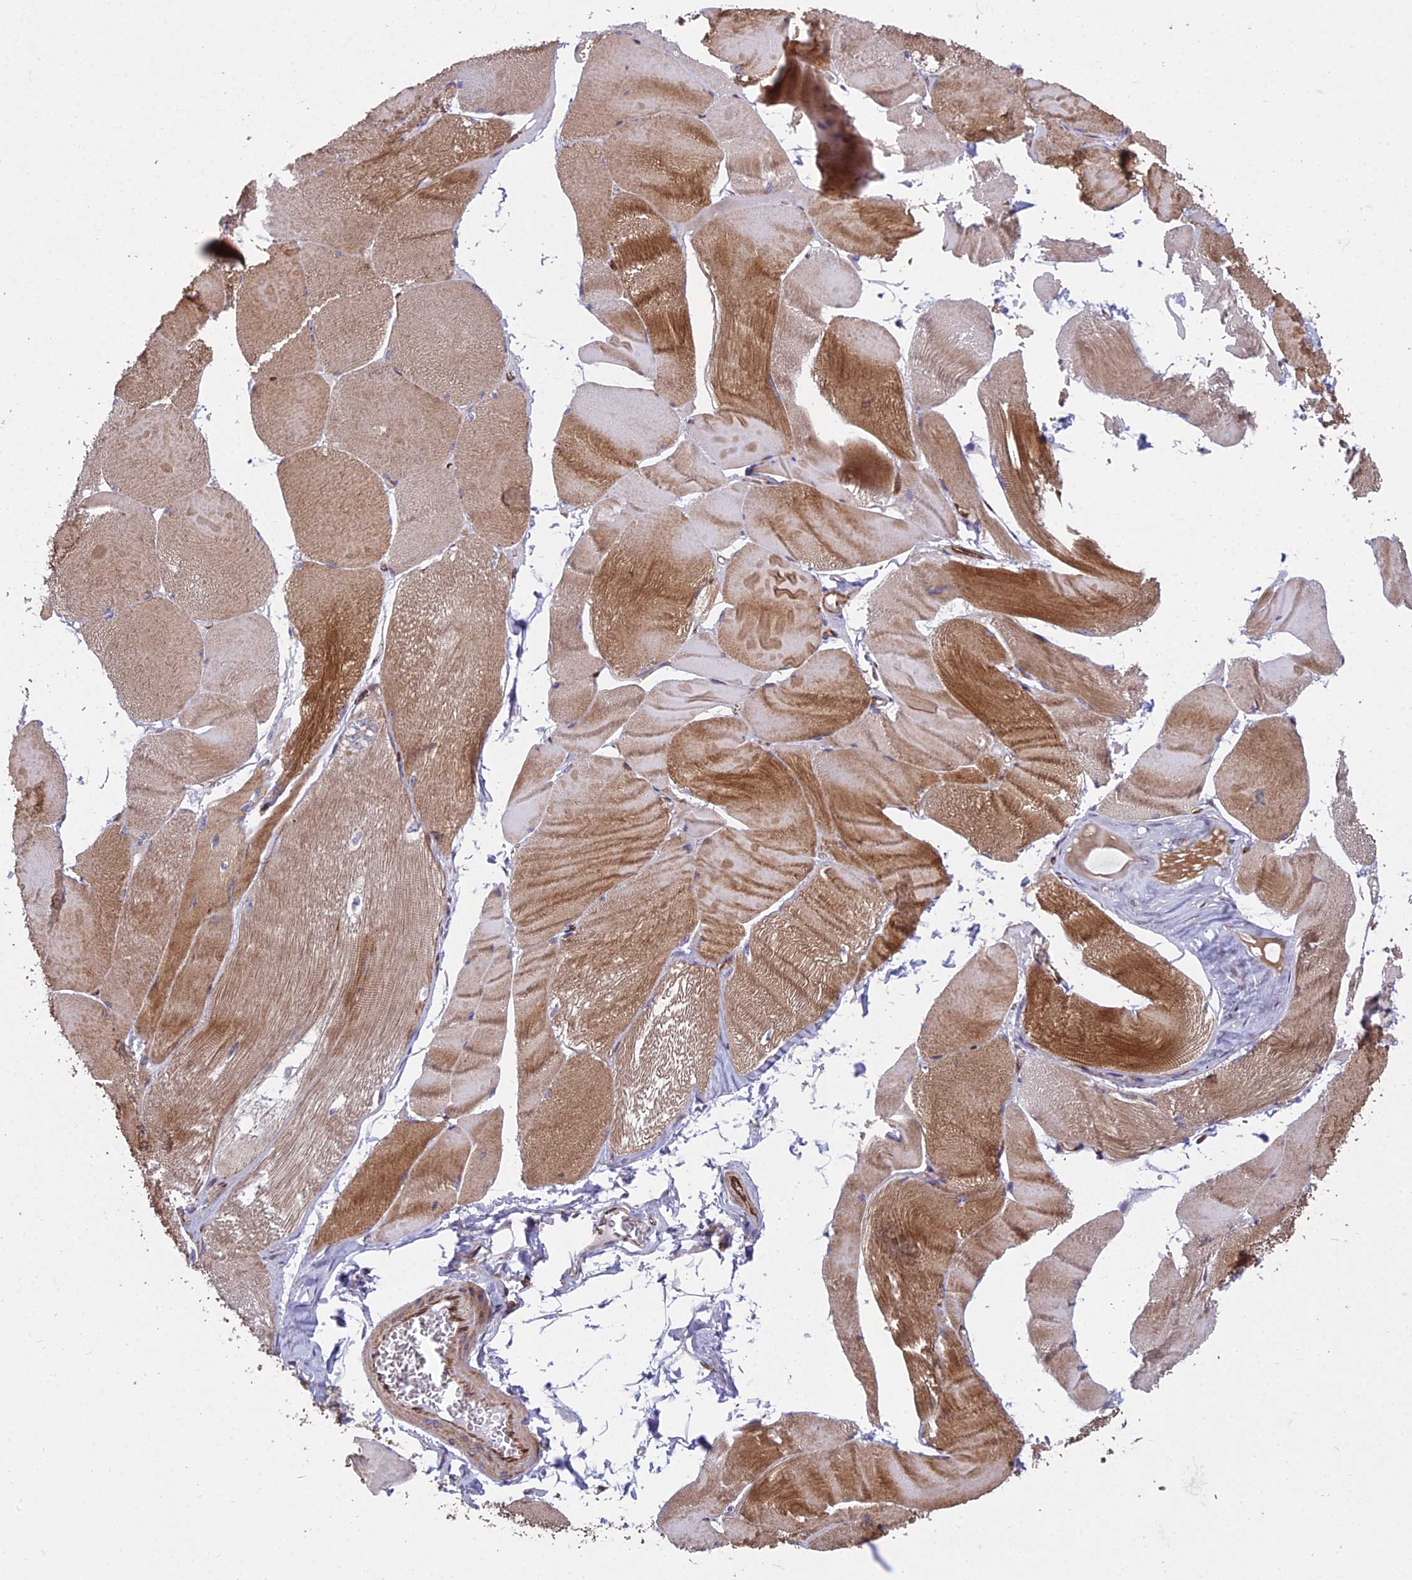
{"staining": {"intensity": "strong", "quantity": "25%-75%", "location": "cytoplasmic/membranous"}, "tissue": "skeletal muscle", "cell_type": "Myocytes", "image_type": "normal", "snomed": [{"axis": "morphology", "description": "Normal tissue, NOS"}, {"axis": "morphology", "description": "Basal cell carcinoma"}, {"axis": "topography", "description": "Skeletal muscle"}], "caption": "Skeletal muscle stained with IHC reveals strong cytoplasmic/membranous expression in approximately 25%-75% of myocytes. The staining is performed using DAB (3,3'-diaminobenzidine) brown chromogen to label protein expression. The nuclei are counter-stained blue using hematoxylin.", "gene": "GIMAP1", "patient": {"sex": "female", "age": 64}}